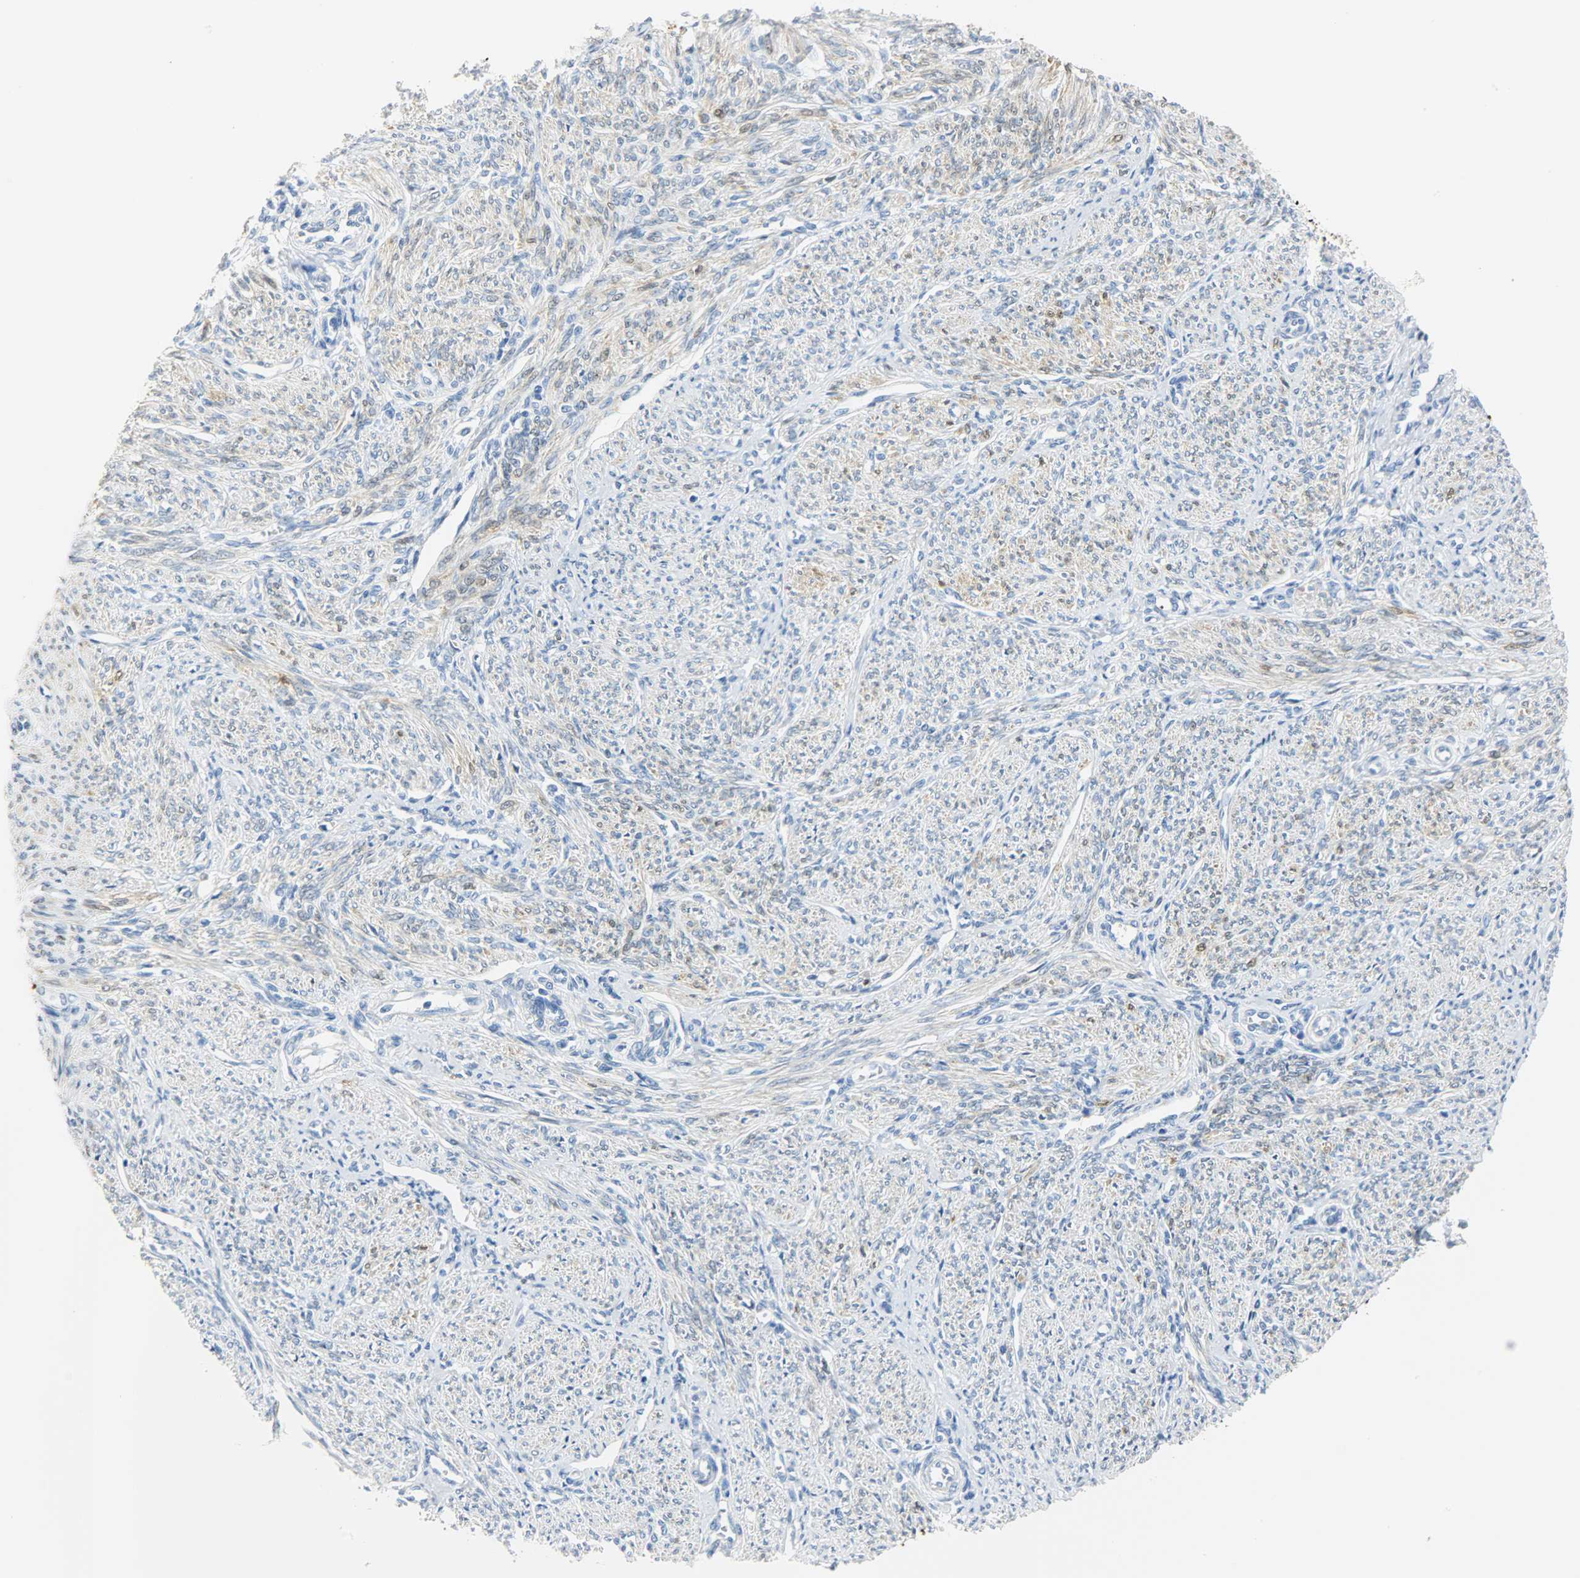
{"staining": {"intensity": "weak", "quantity": "25%-75%", "location": "cytoplasmic/membranous"}, "tissue": "smooth muscle", "cell_type": "Smooth muscle cells", "image_type": "normal", "snomed": [{"axis": "morphology", "description": "Normal tissue, NOS"}, {"axis": "topography", "description": "Smooth muscle"}], "caption": "A histopathology image of smooth muscle stained for a protein reveals weak cytoplasmic/membranous brown staining in smooth muscle cells.", "gene": "CA3", "patient": {"sex": "female", "age": 65}}